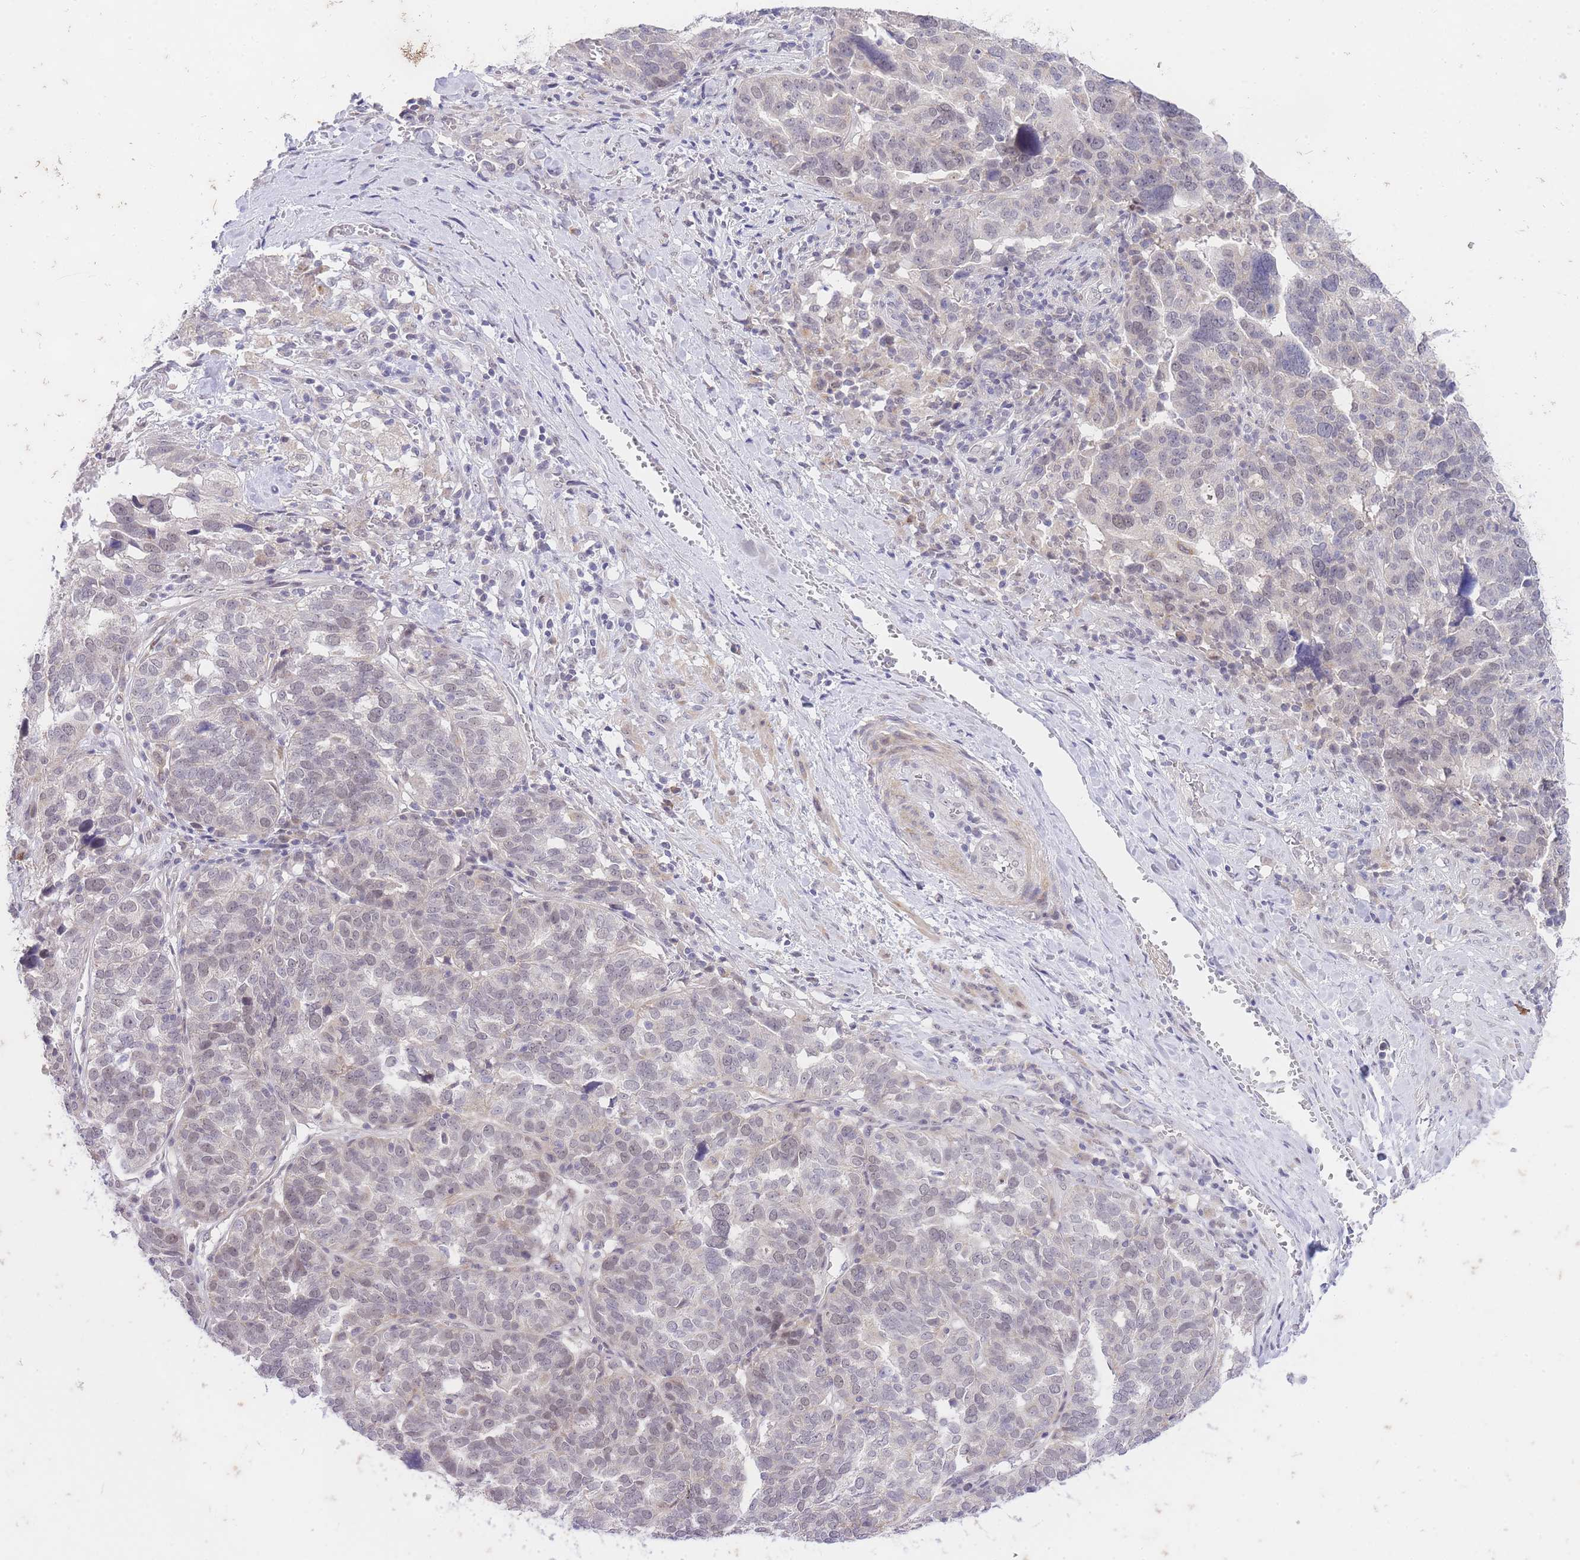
{"staining": {"intensity": "negative", "quantity": "none", "location": "none"}, "tissue": "ovarian cancer", "cell_type": "Tumor cells", "image_type": "cancer", "snomed": [{"axis": "morphology", "description": "Cystadenocarcinoma, serous, NOS"}, {"axis": "topography", "description": "Ovary"}], "caption": "Ovarian cancer stained for a protein using IHC shows no expression tumor cells.", "gene": "SLC25A33", "patient": {"sex": "female", "age": 59}}